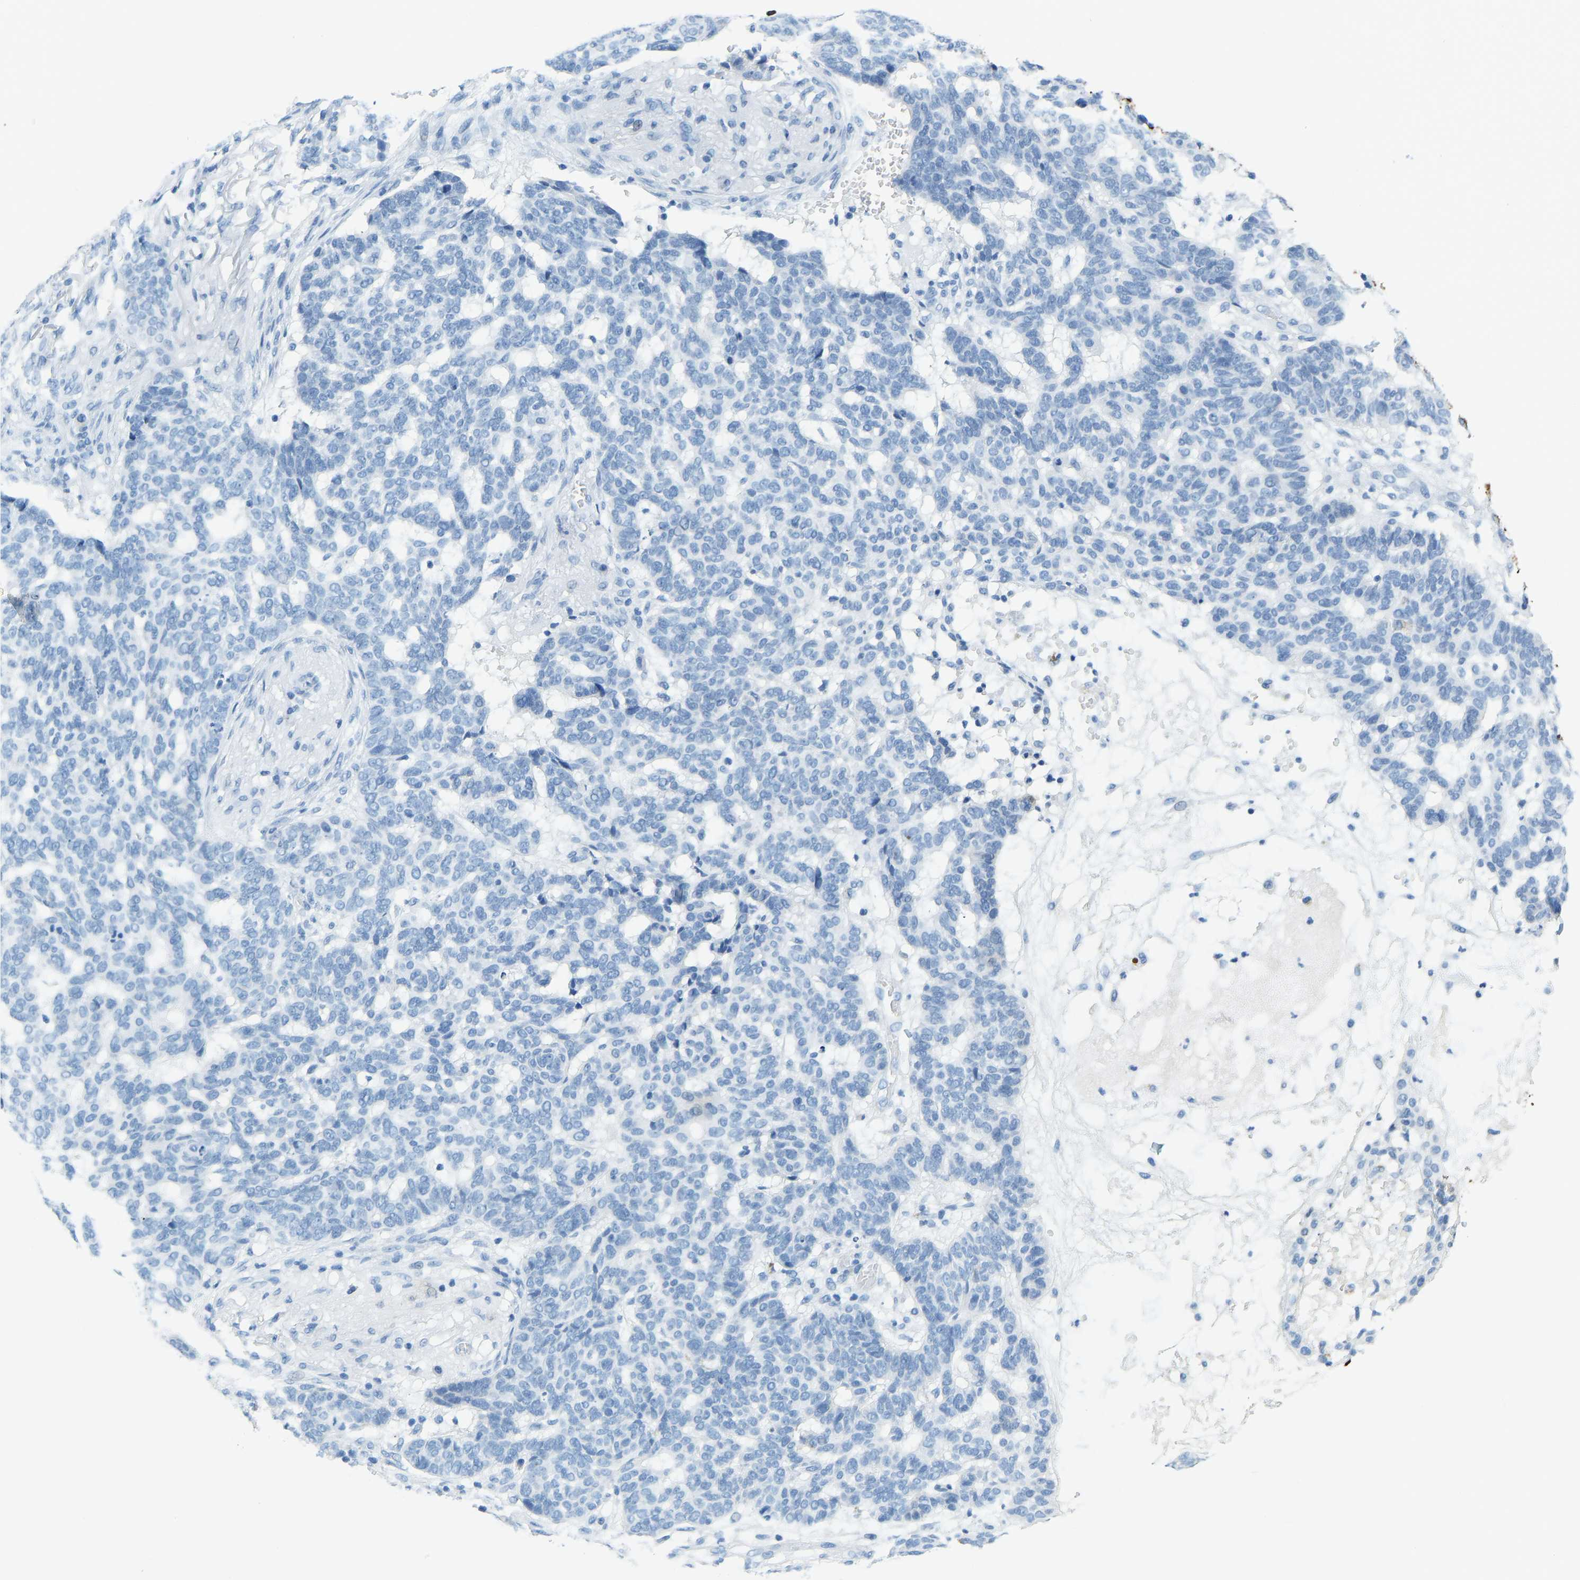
{"staining": {"intensity": "negative", "quantity": "none", "location": "none"}, "tissue": "skin cancer", "cell_type": "Tumor cells", "image_type": "cancer", "snomed": [{"axis": "morphology", "description": "Basal cell carcinoma"}, {"axis": "topography", "description": "Skin"}], "caption": "Immunohistochemistry (IHC) photomicrograph of human skin basal cell carcinoma stained for a protein (brown), which shows no expression in tumor cells.", "gene": "SERPINB3", "patient": {"sex": "male", "age": 85}}